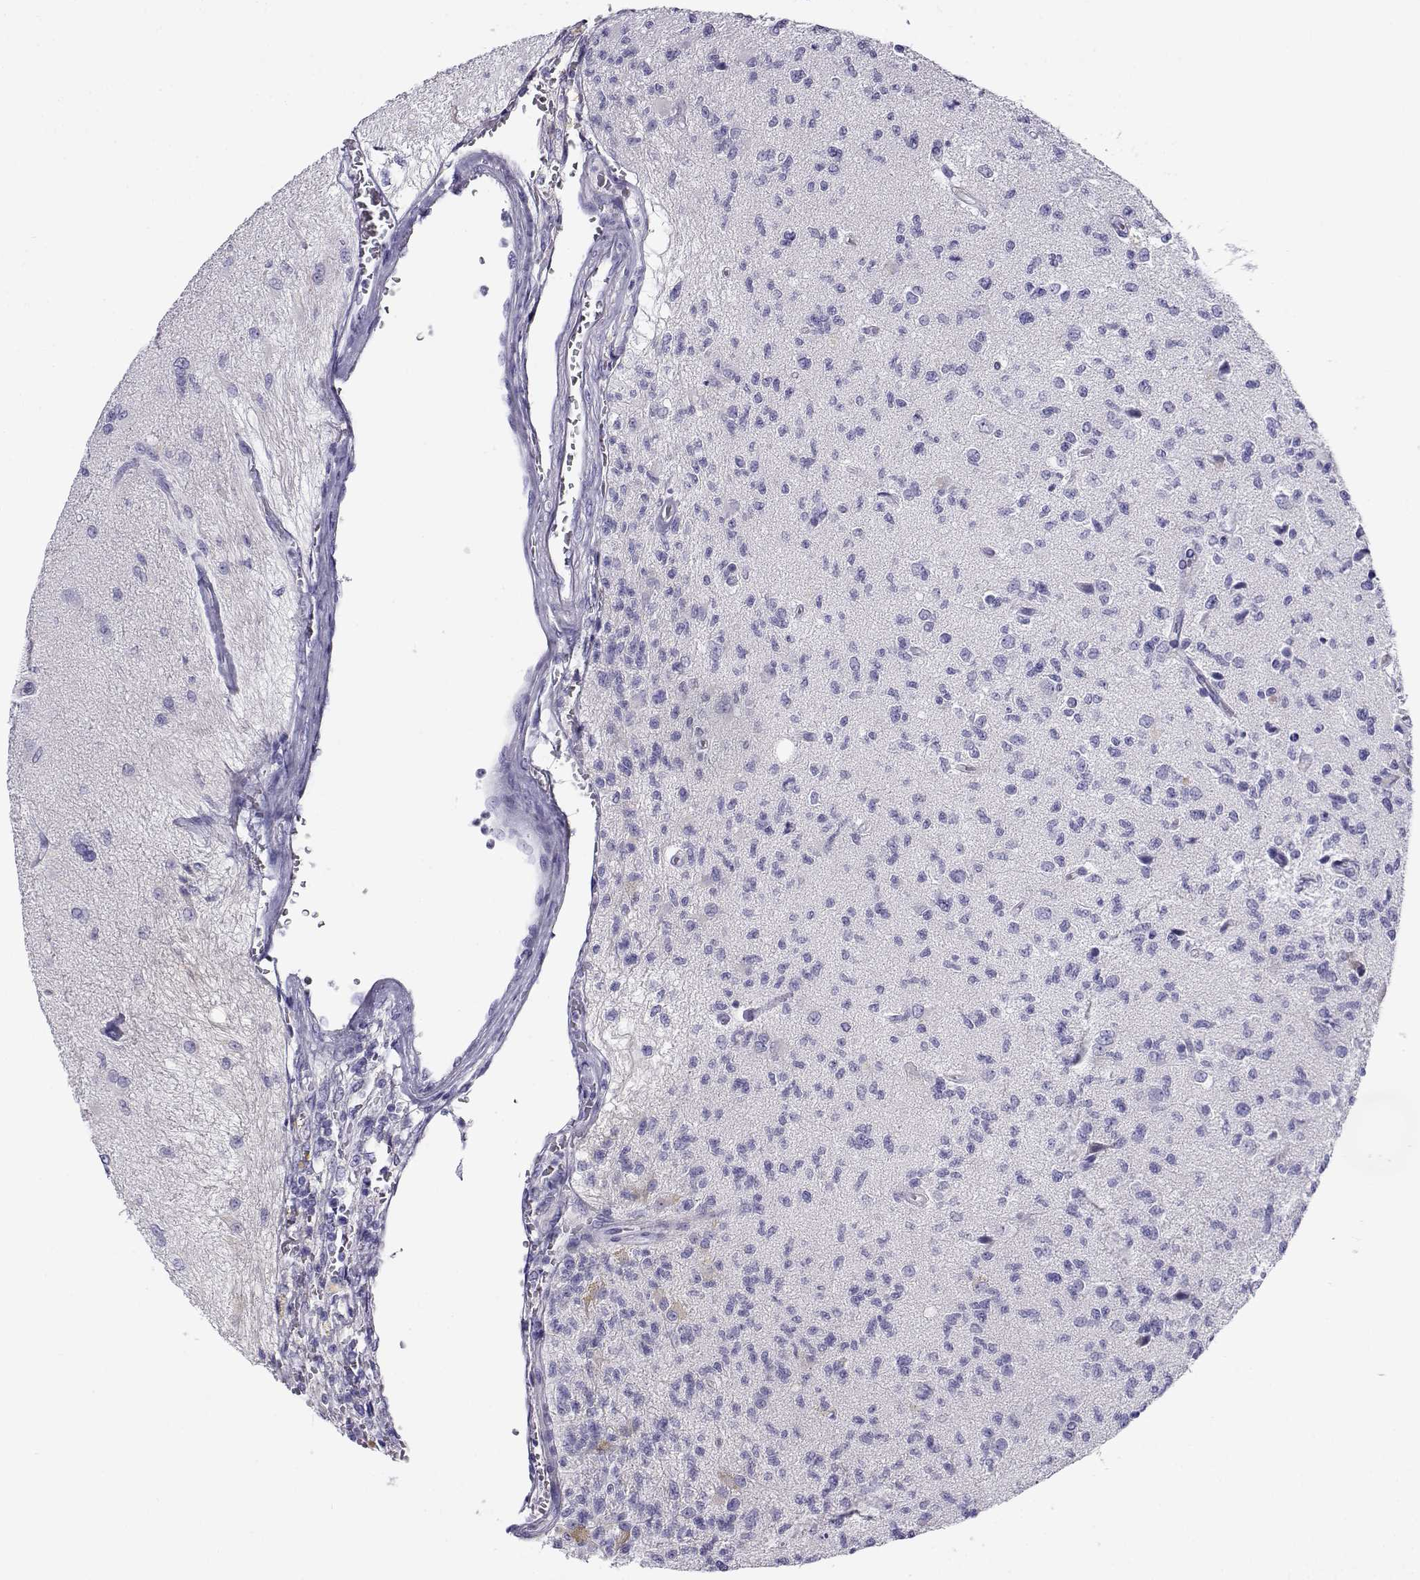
{"staining": {"intensity": "negative", "quantity": "none", "location": "none"}, "tissue": "glioma", "cell_type": "Tumor cells", "image_type": "cancer", "snomed": [{"axis": "morphology", "description": "Glioma, malignant, High grade"}, {"axis": "topography", "description": "Brain"}], "caption": "DAB (3,3'-diaminobenzidine) immunohistochemical staining of glioma exhibits no significant staining in tumor cells.", "gene": "CABS1", "patient": {"sex": "male", "age": 56}}